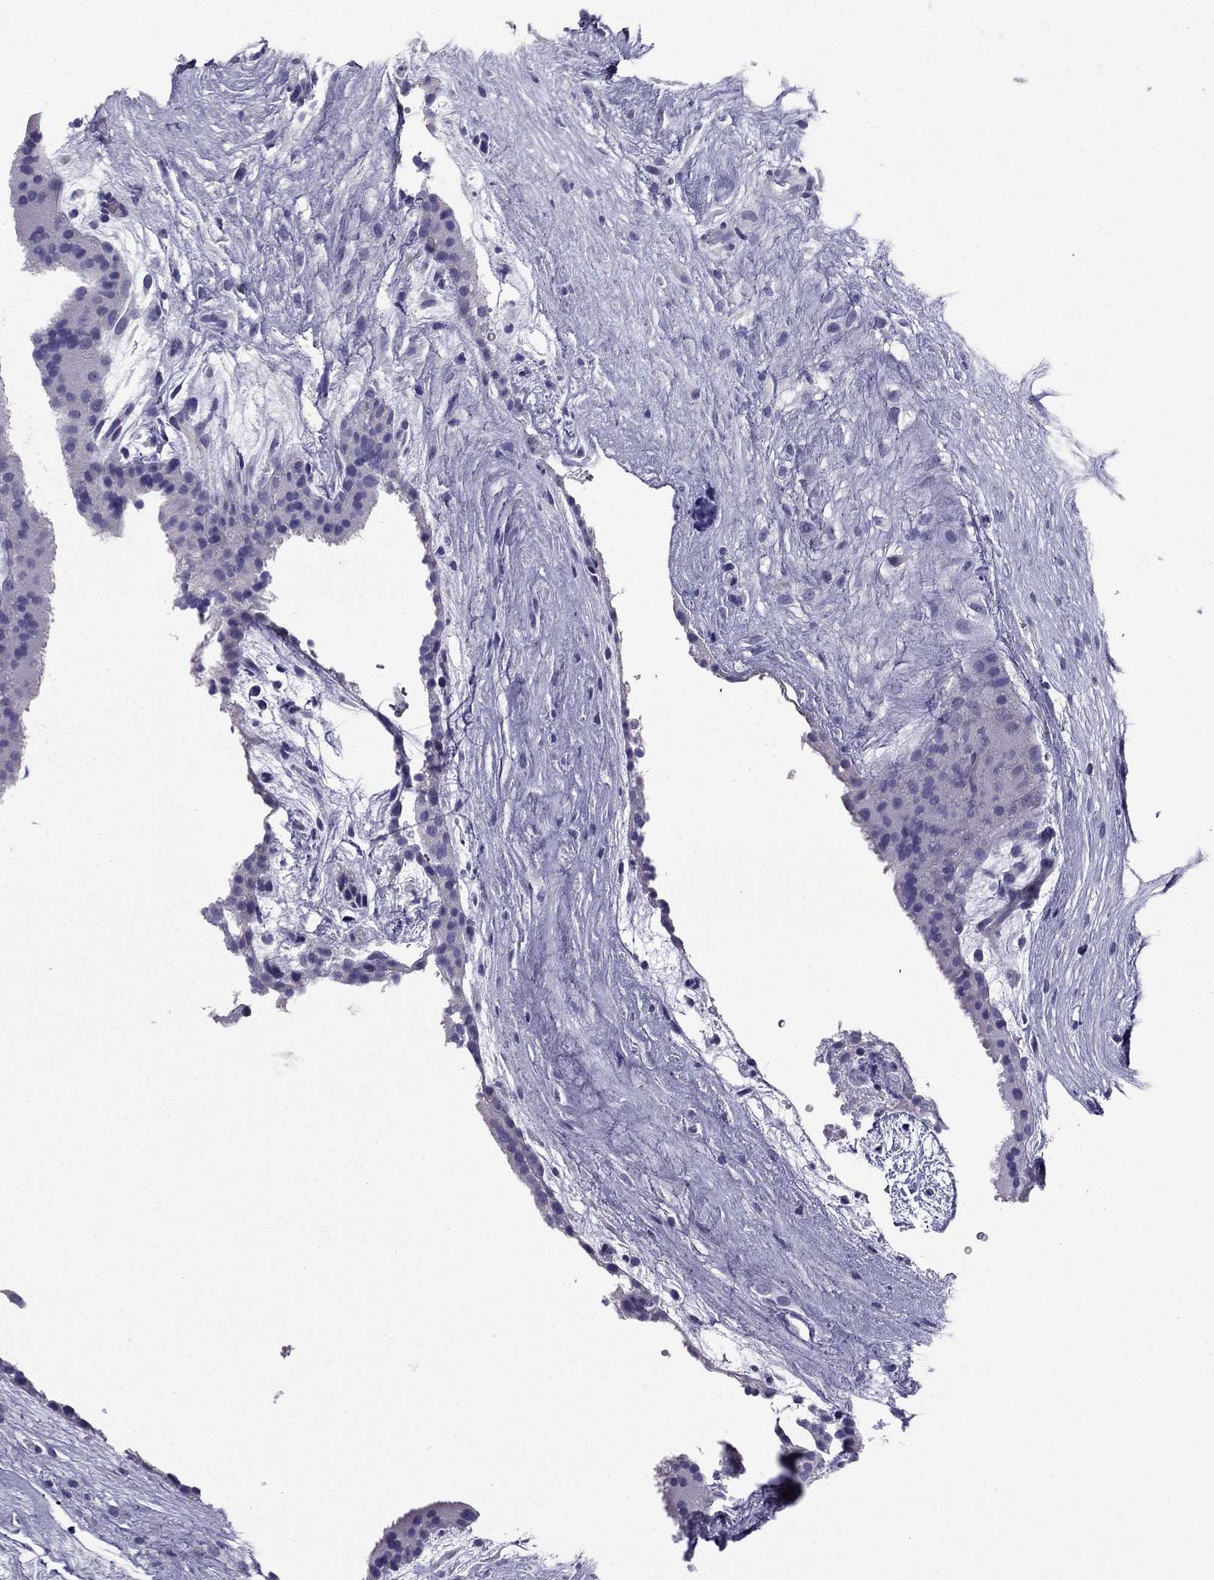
{"staining": {"intensity": "negative", "quantity": "none", "location": "none"}, "tissue": "placenta", "cell_type": "Decidual cells", "image_type": "normal", "snomed": [{"axis": "morphology", "description": "Normal tissue, NOS"}, {"axis": "topography", "description": "Placenta"}], "caption": "Immunohistochemical staining of unremarkable placenta exhibits no significant staining in decidual cells.", "gene": "SYT5", "patient": {"sex": "female", "age": 19}}